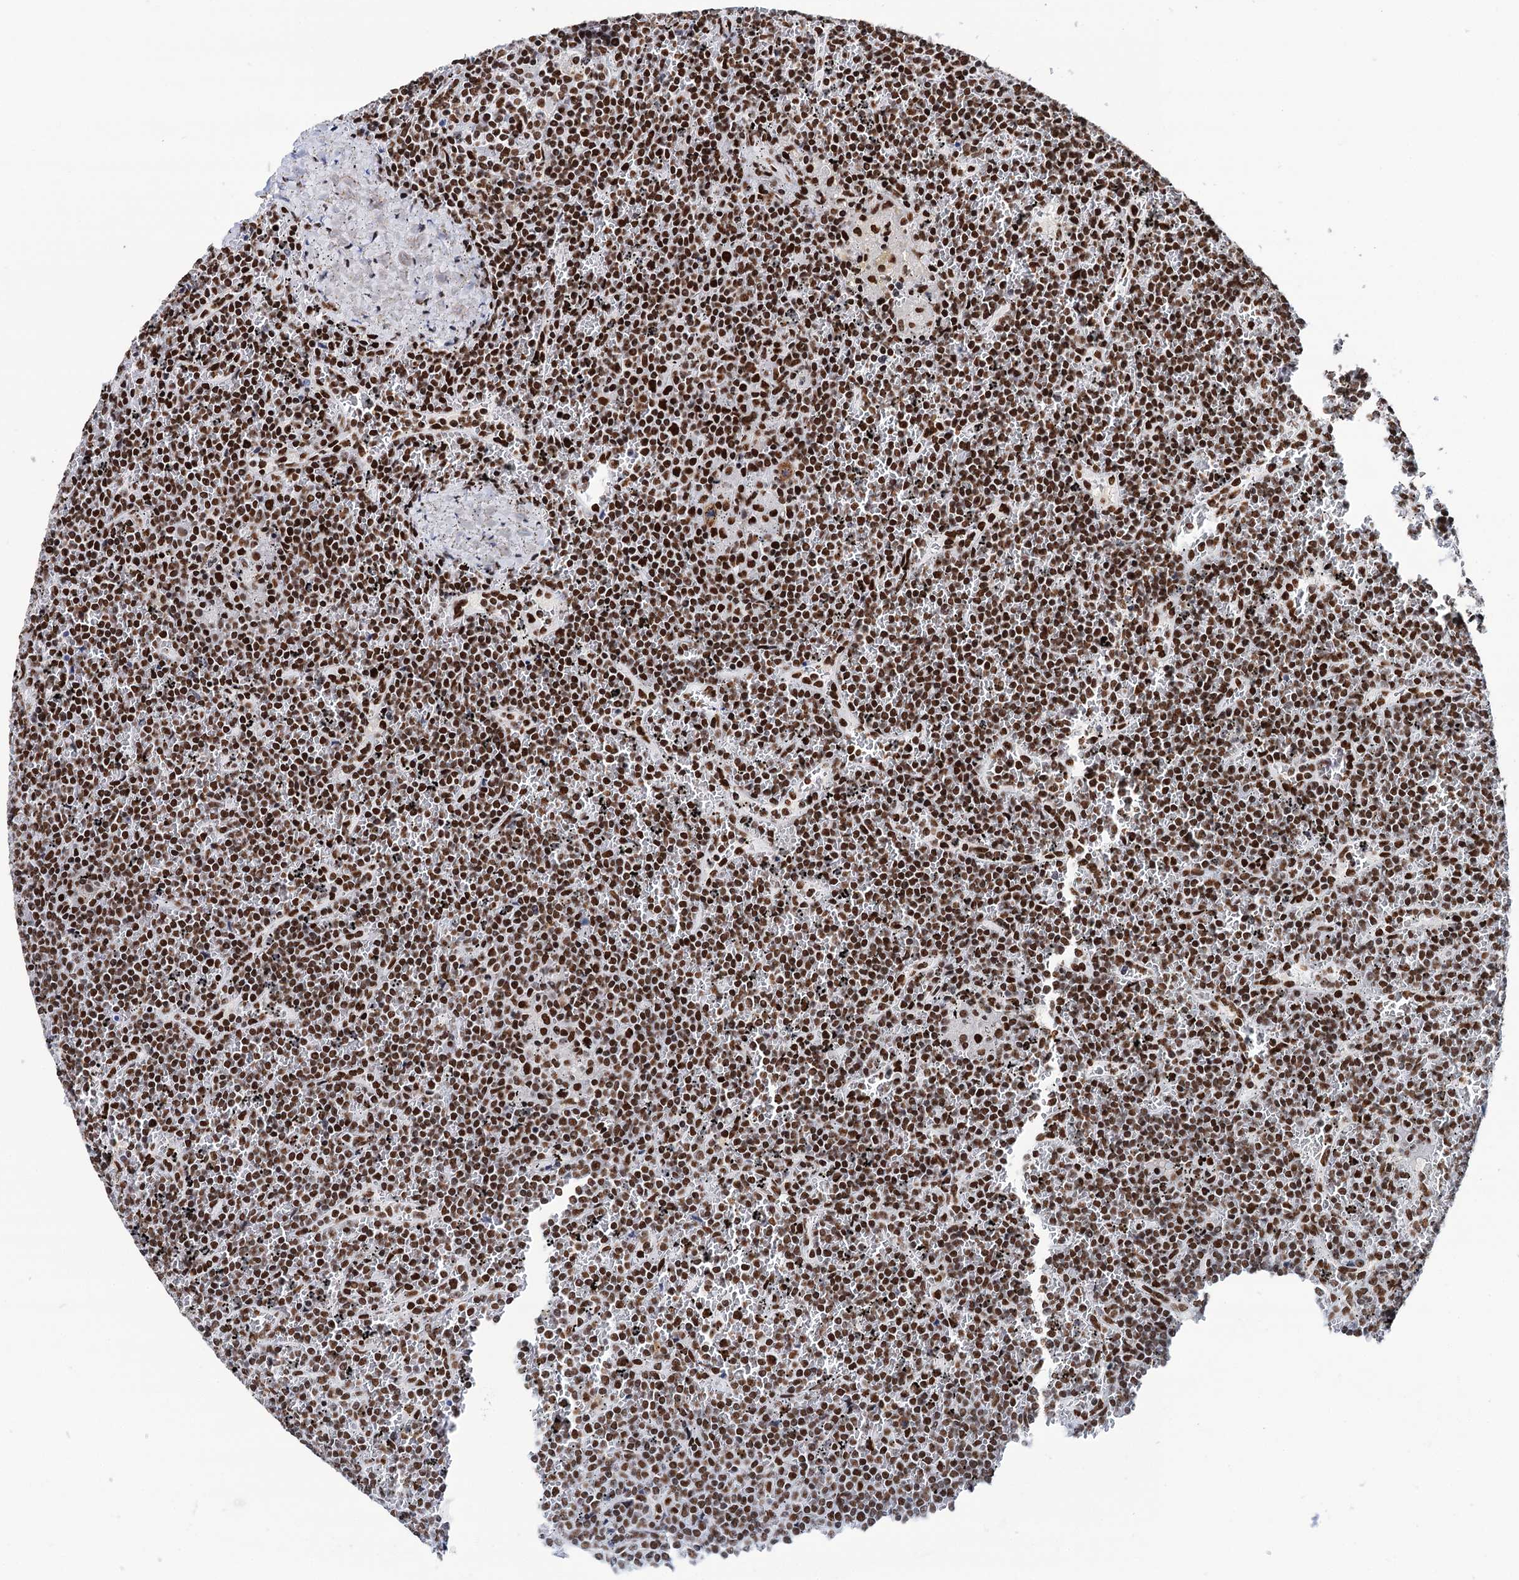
{"staining": {"intensity": "strong", "quantity": ">75%", "location": "nuclear"}, "tissue": "lymphoma", "cell_type": "Tumor cells", "image_type": "cancer", "snomed": [{"axis": "morphology", "description": "Malignant lymphoma, non-Hodgkin's type, Low grade"}, {"axis": "topography", "description": "Spleen"}], "caption": "IHC staining of lymphoma, which reveals high levels of strong nuclear positivity in approximately >75% of tumor cells indicating strong nuclear protein staining. The staining was performed using DAB (brown) for protein detection and nuclei were counterstained in hematoxylin (blue).", "gene": "MATR3", "patient": {"sex": "female", "age": 19}}